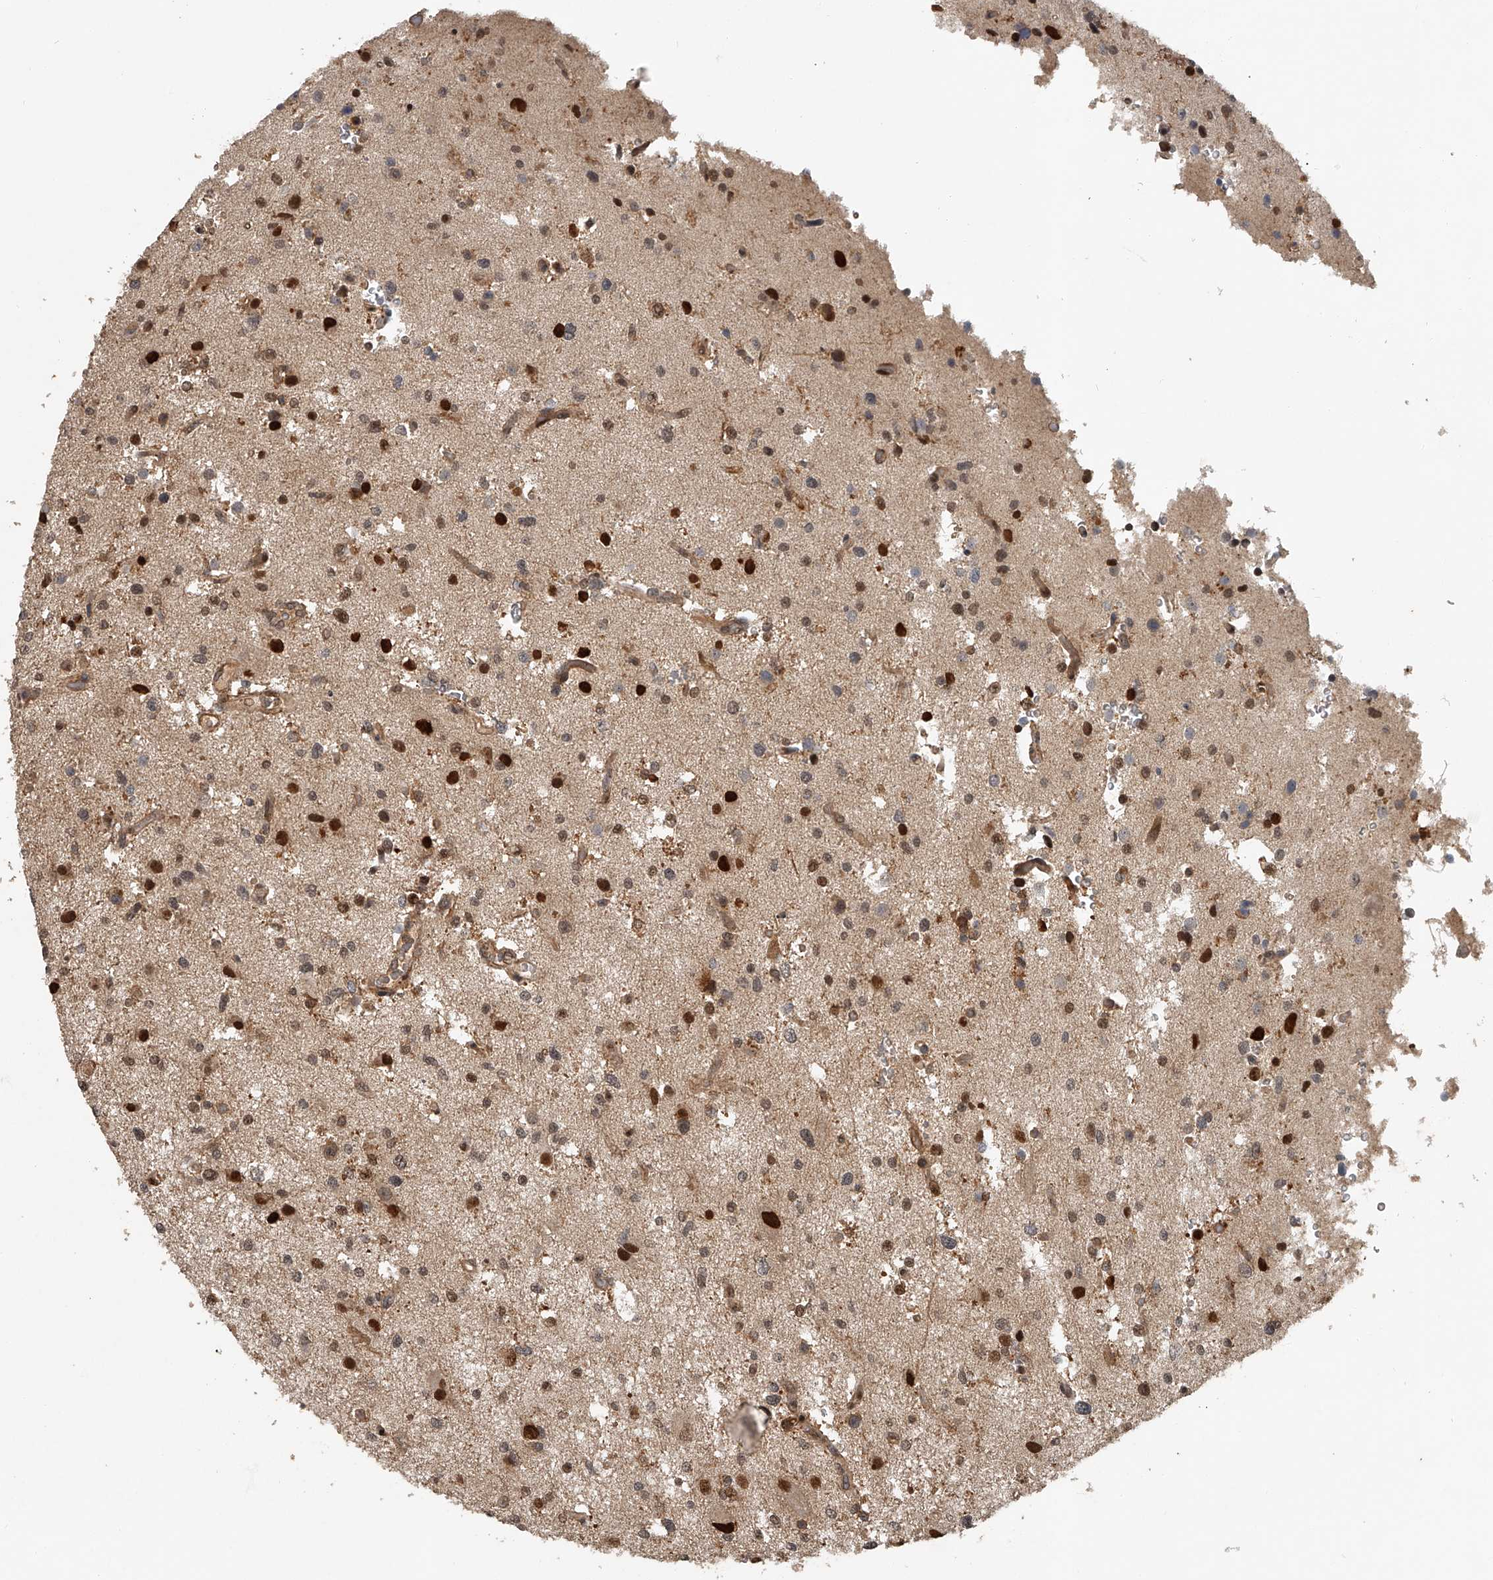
{"staining": {"intensity": "moderate", "quantity": "25%-75%", "location": "nuclear"}, "tissue": "glioma", "cell_type": "Tumor cells", "image_type": "cancer", "snomed": [{"axis": "morphology", "description": "Glioma, malignant, High grade"}, {"axis": "topography", "description": "Brain"}], "caption": "This micrograph shows immunohistochemistry (IHC) staining of glioma, with medium moderate nuclear staining in about 25%-75% of tumor cells.", "gene": "PLEKHG1", "patient": {"sex": "male", "age": 33}}